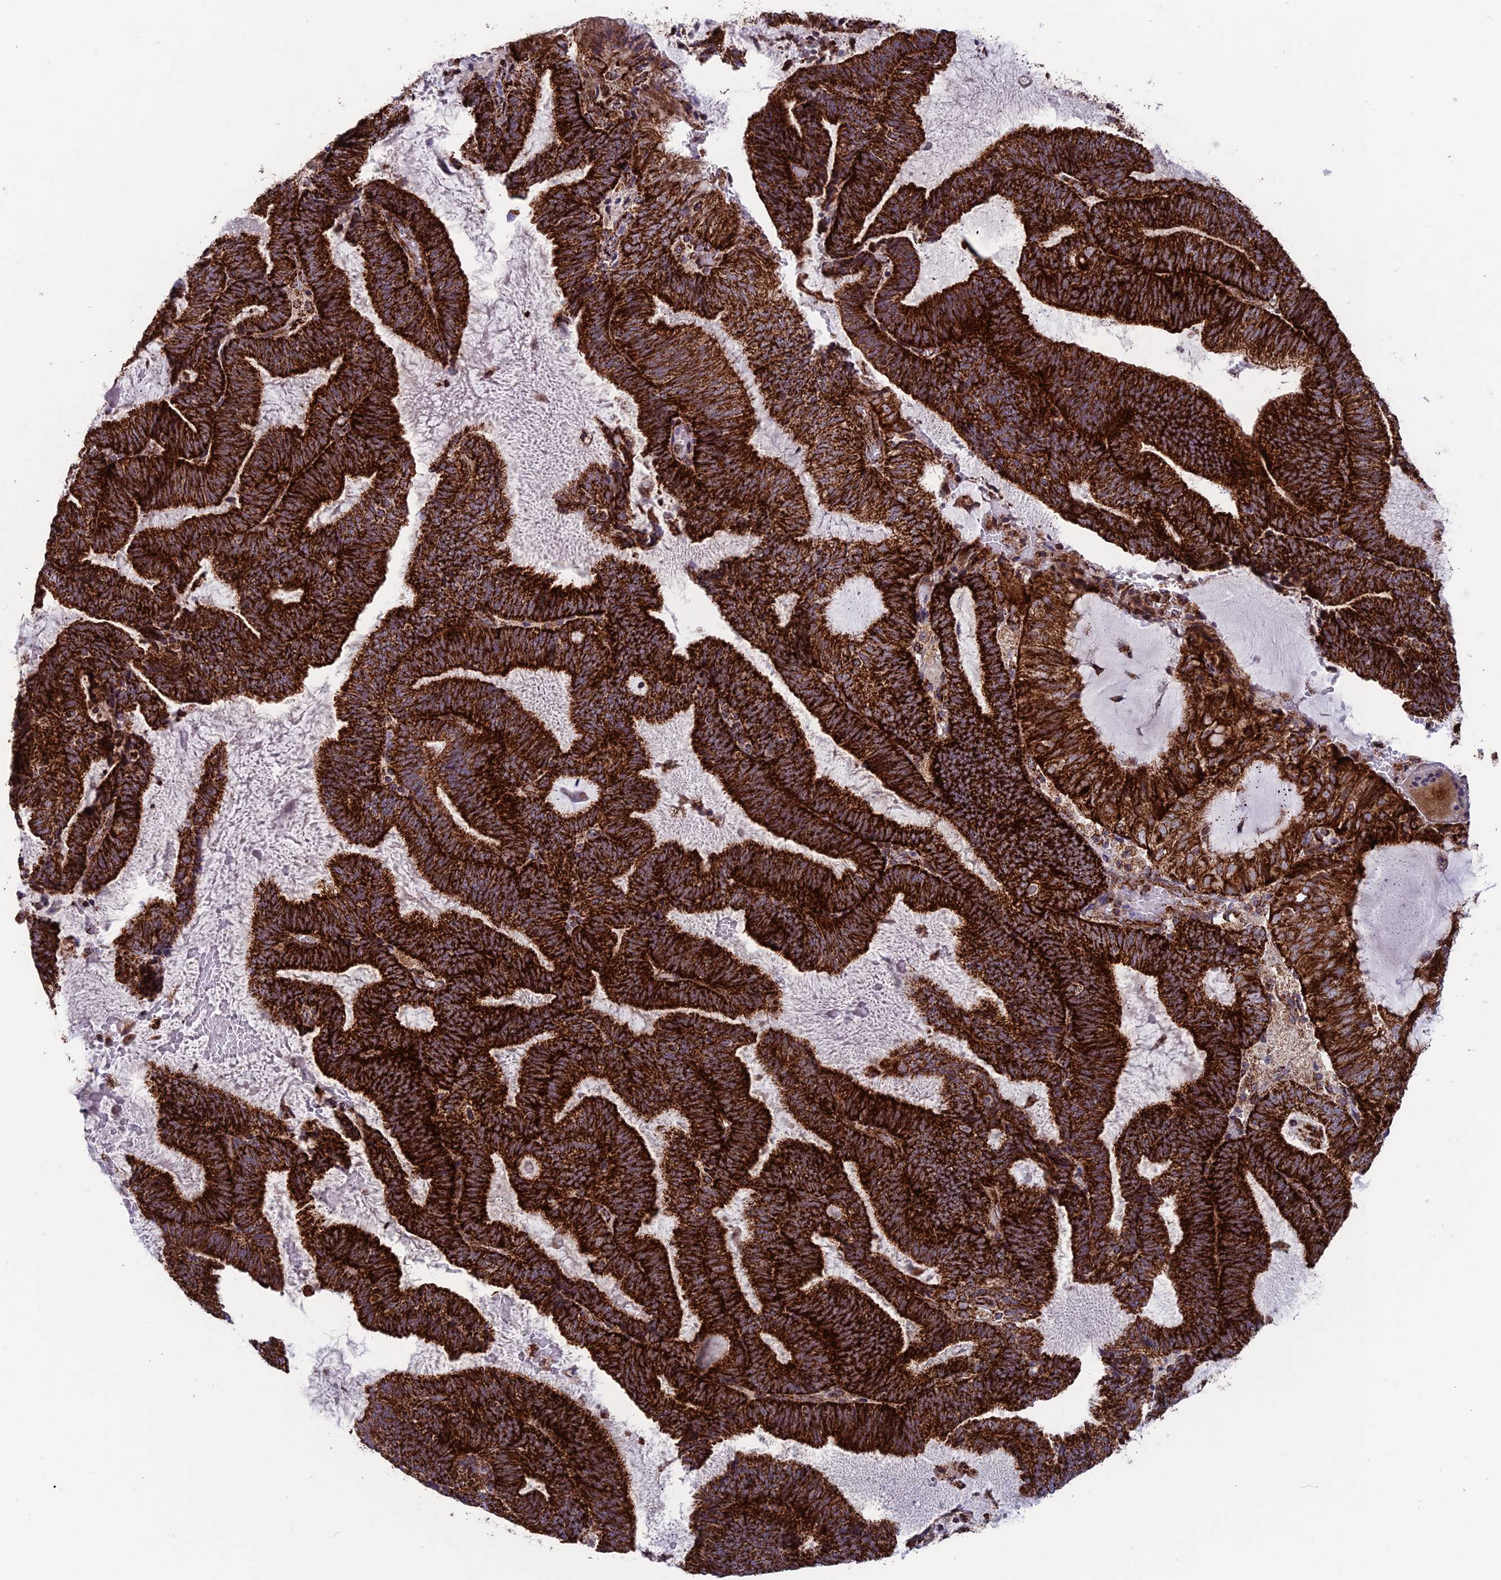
{"staining": {"intensity": "strong", "quantity": ">75%", "location": "cytoplasmic/membranous"}, "tissue": "endometrial cancer", "cell_type": "Tumor cells", "image_type": "cancer", "snomed": [{"axis": "morphology", "description": "Adenocarcinoma, NOS"}, {"axis": "topography", "description": "Endometrium"}], "caption": "Immunohistochemistry (IHC) micrograph of endometrial cancer stained for a protein (brown), which reveals high levels of strong cytoplasmic/membranous expression in about >75% of tumor cells.", "gene": "MRPS18B", "patient": {"sex": "female", "age": 81}}